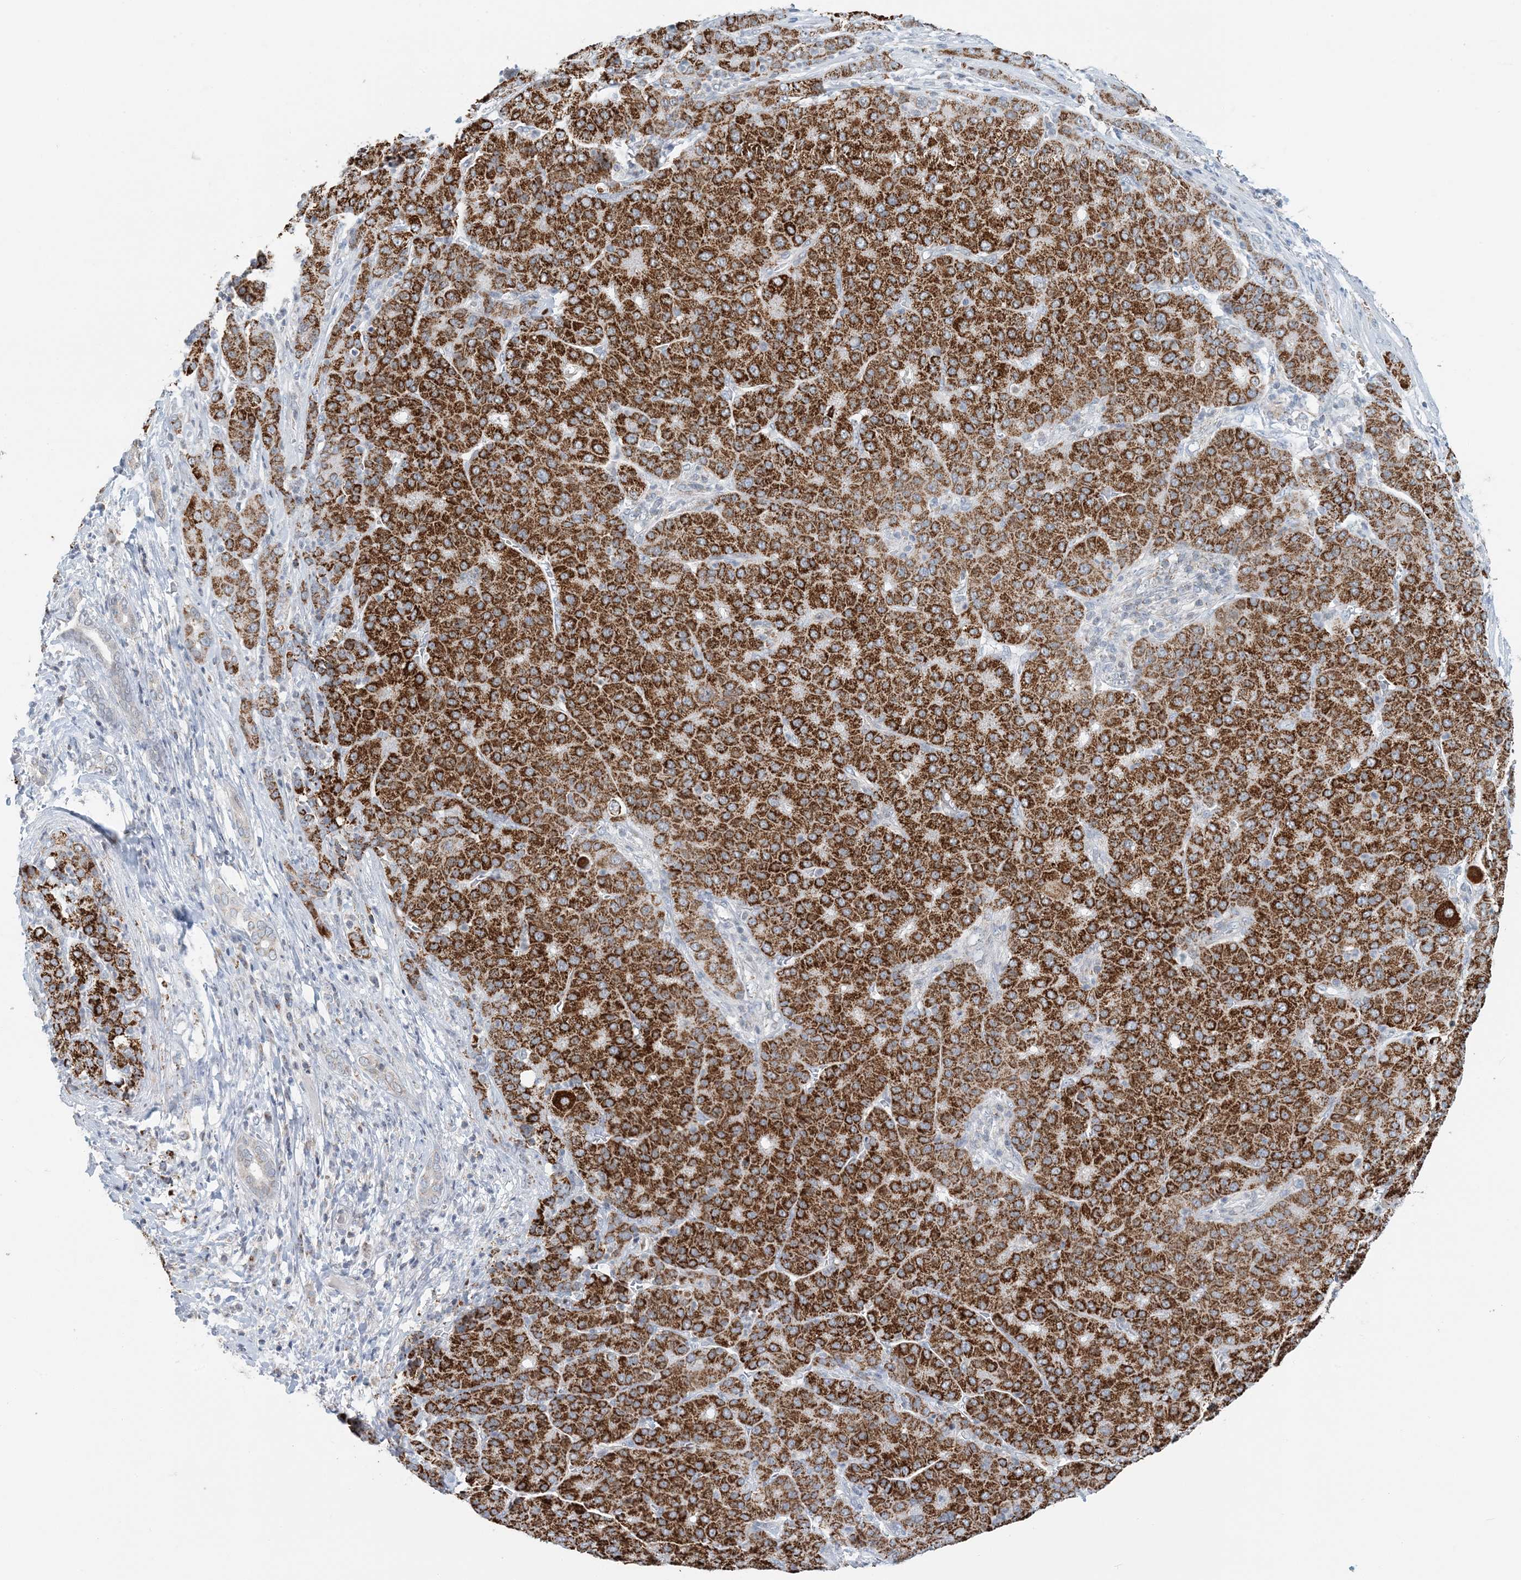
{"staining": {"intensity": "strong", "quantity": ">75%", "location": "cytoplasmic/membranous"}, "tissue": "liver cancer", "cell_type": "Tumor cells", "image_type": "cancer", "snomed": [{"axis": "morphology", "description": "Carcinoma, Hepatocellular, NOS"}, {"axis": "topography", "description": "Liver"}], "caption": "IHC histopathology image of liver hepatocellular carcinoma stained for a protein (brown), which exhibits high levels of strong cytoplasmic/membranous staining in approximately >75% of tumor cells.", "gene": "BDH1", "patient": {"sex": "male", "age": 65}}